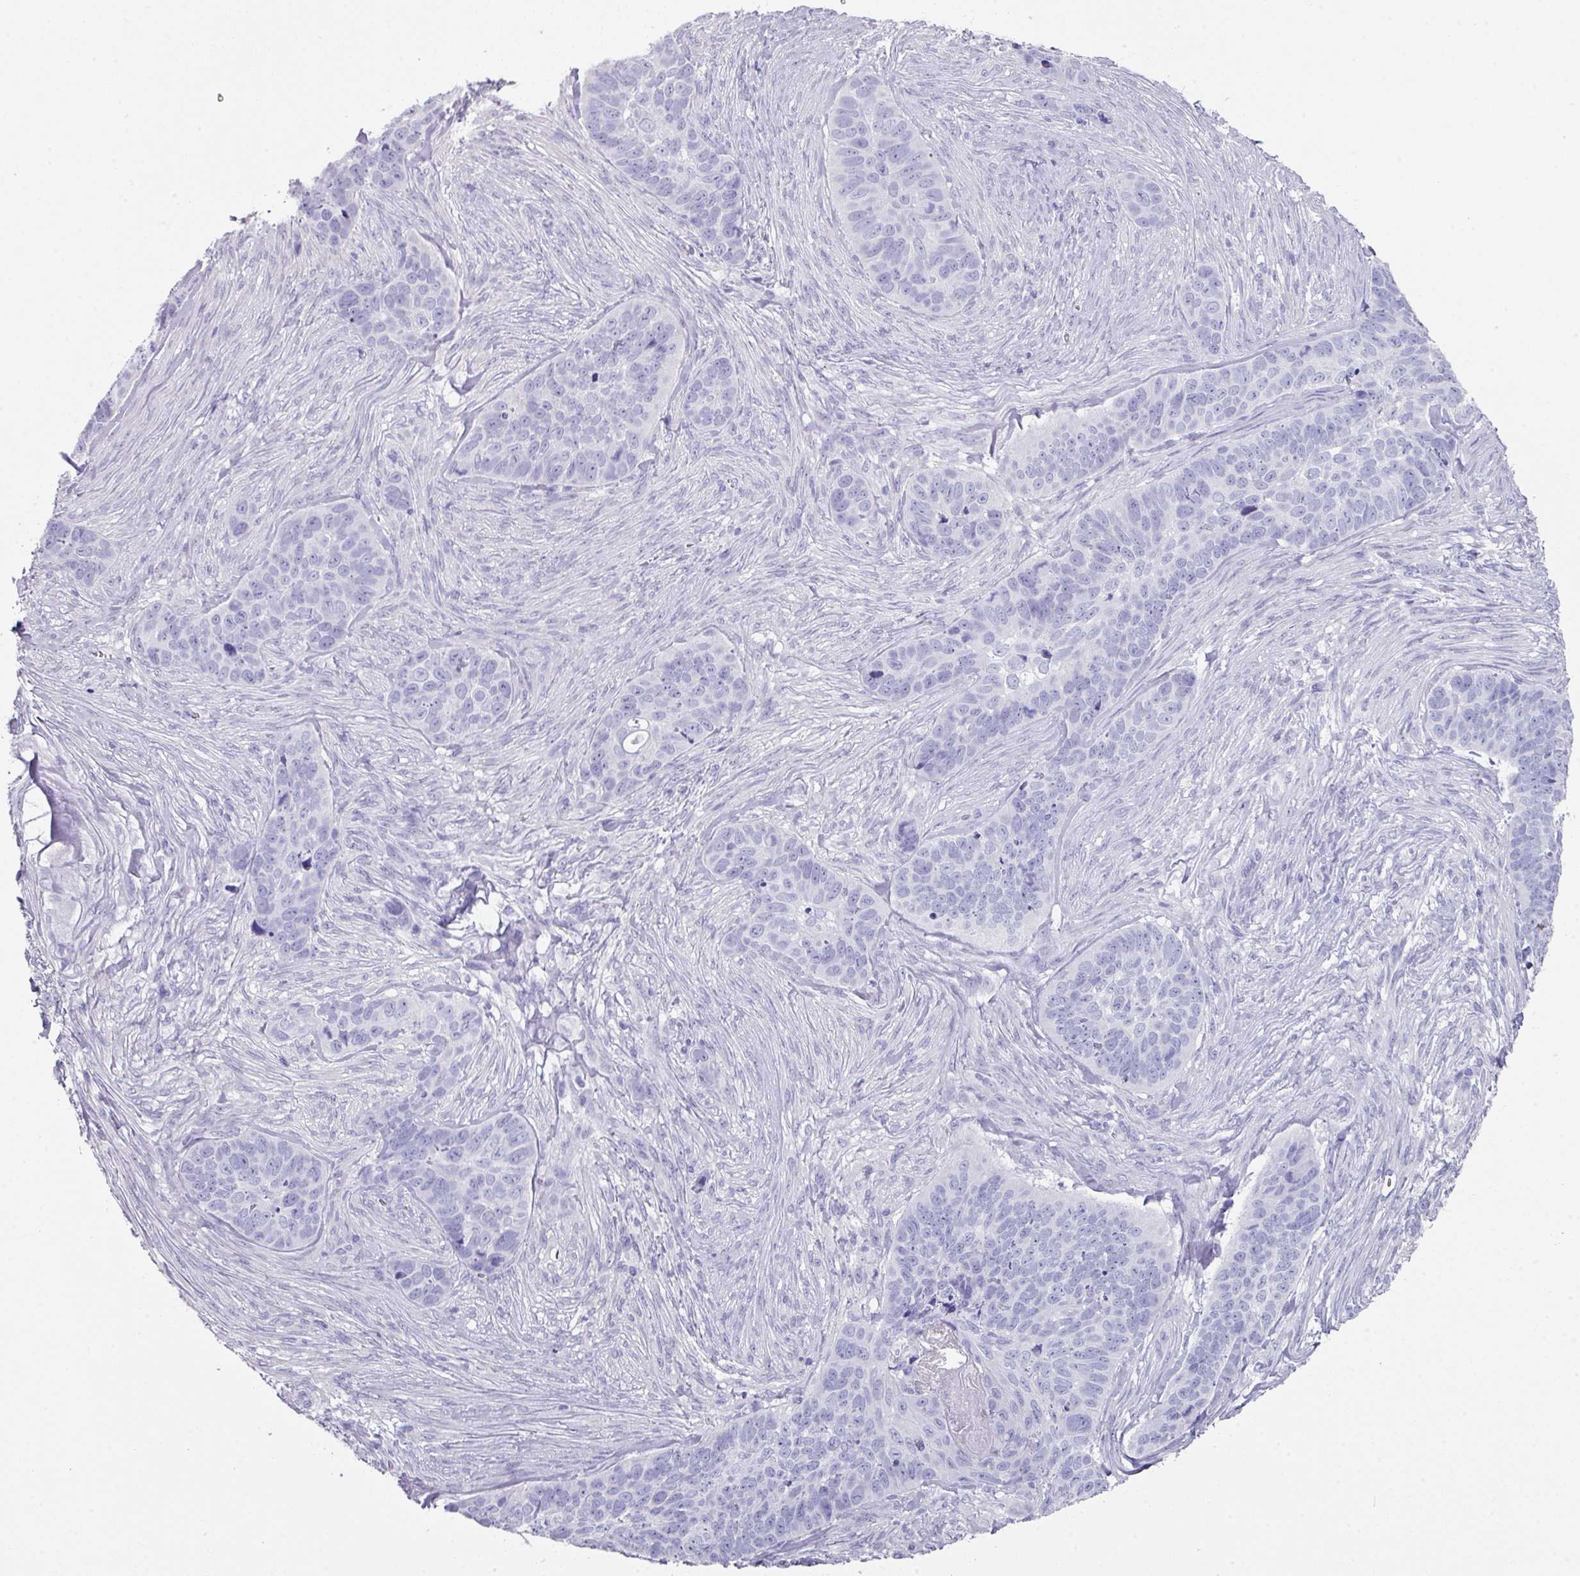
{"staining": {"intensity": "negative", "quantity": "none", "location": "none"}, "tissue": "skin cancer", "cell_type": "Tumor cells", "image_type": "cancer", "snomed": [{"axis": "morphology", "description": "Basal cell carcinoma"}, {"axis": "topography", "description": "Skin"}], "caption": "Immunohistochemistry histopathology image of neoplastic tissue: basal cell carcinoma (skin) stained with DAB (3,3'-diaminobenzidine) shows no significant protein staining in tumor cells.", "gene": "PEX10", "patient": {"sex": "female", "age": 82}}